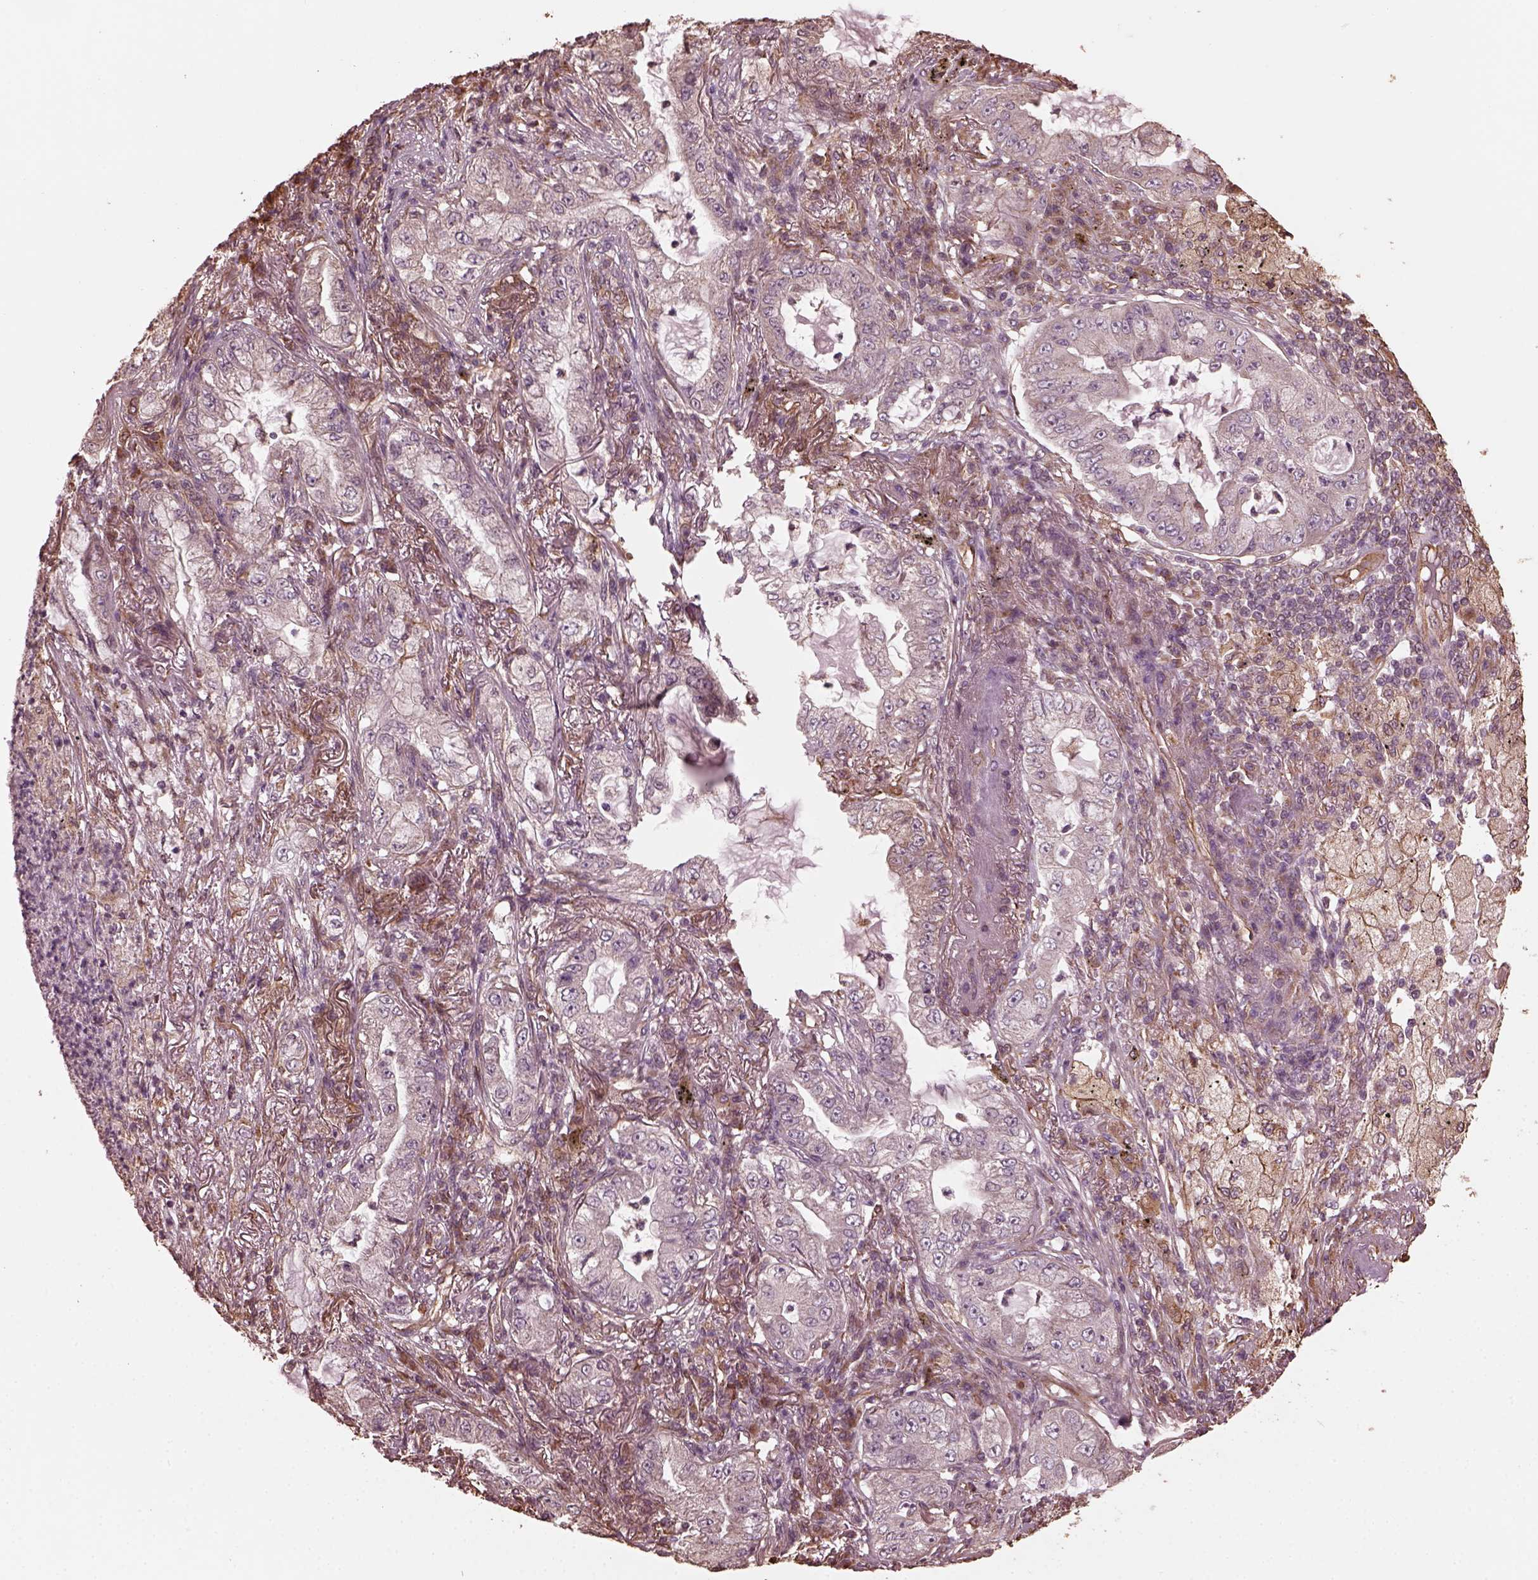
{"staining": {"intensity": "negative", "quantity": "none", "location": "none"}, "tissue": "lung cancer", "cell_type": "Tumor cells", "image_type": "cancer", "snomed": [{"axis": "morphology", "description": "Adenocarcinoma, NOS"}, {"axis": "topography", "description": "Lung"}], "caption": "This is a micrograph of immunohistochemistry staining of lung cancer, which shows no expression in tumor cells.", "gene": "GTPBP1", "patient": {"sex": "female", "age": 73}}